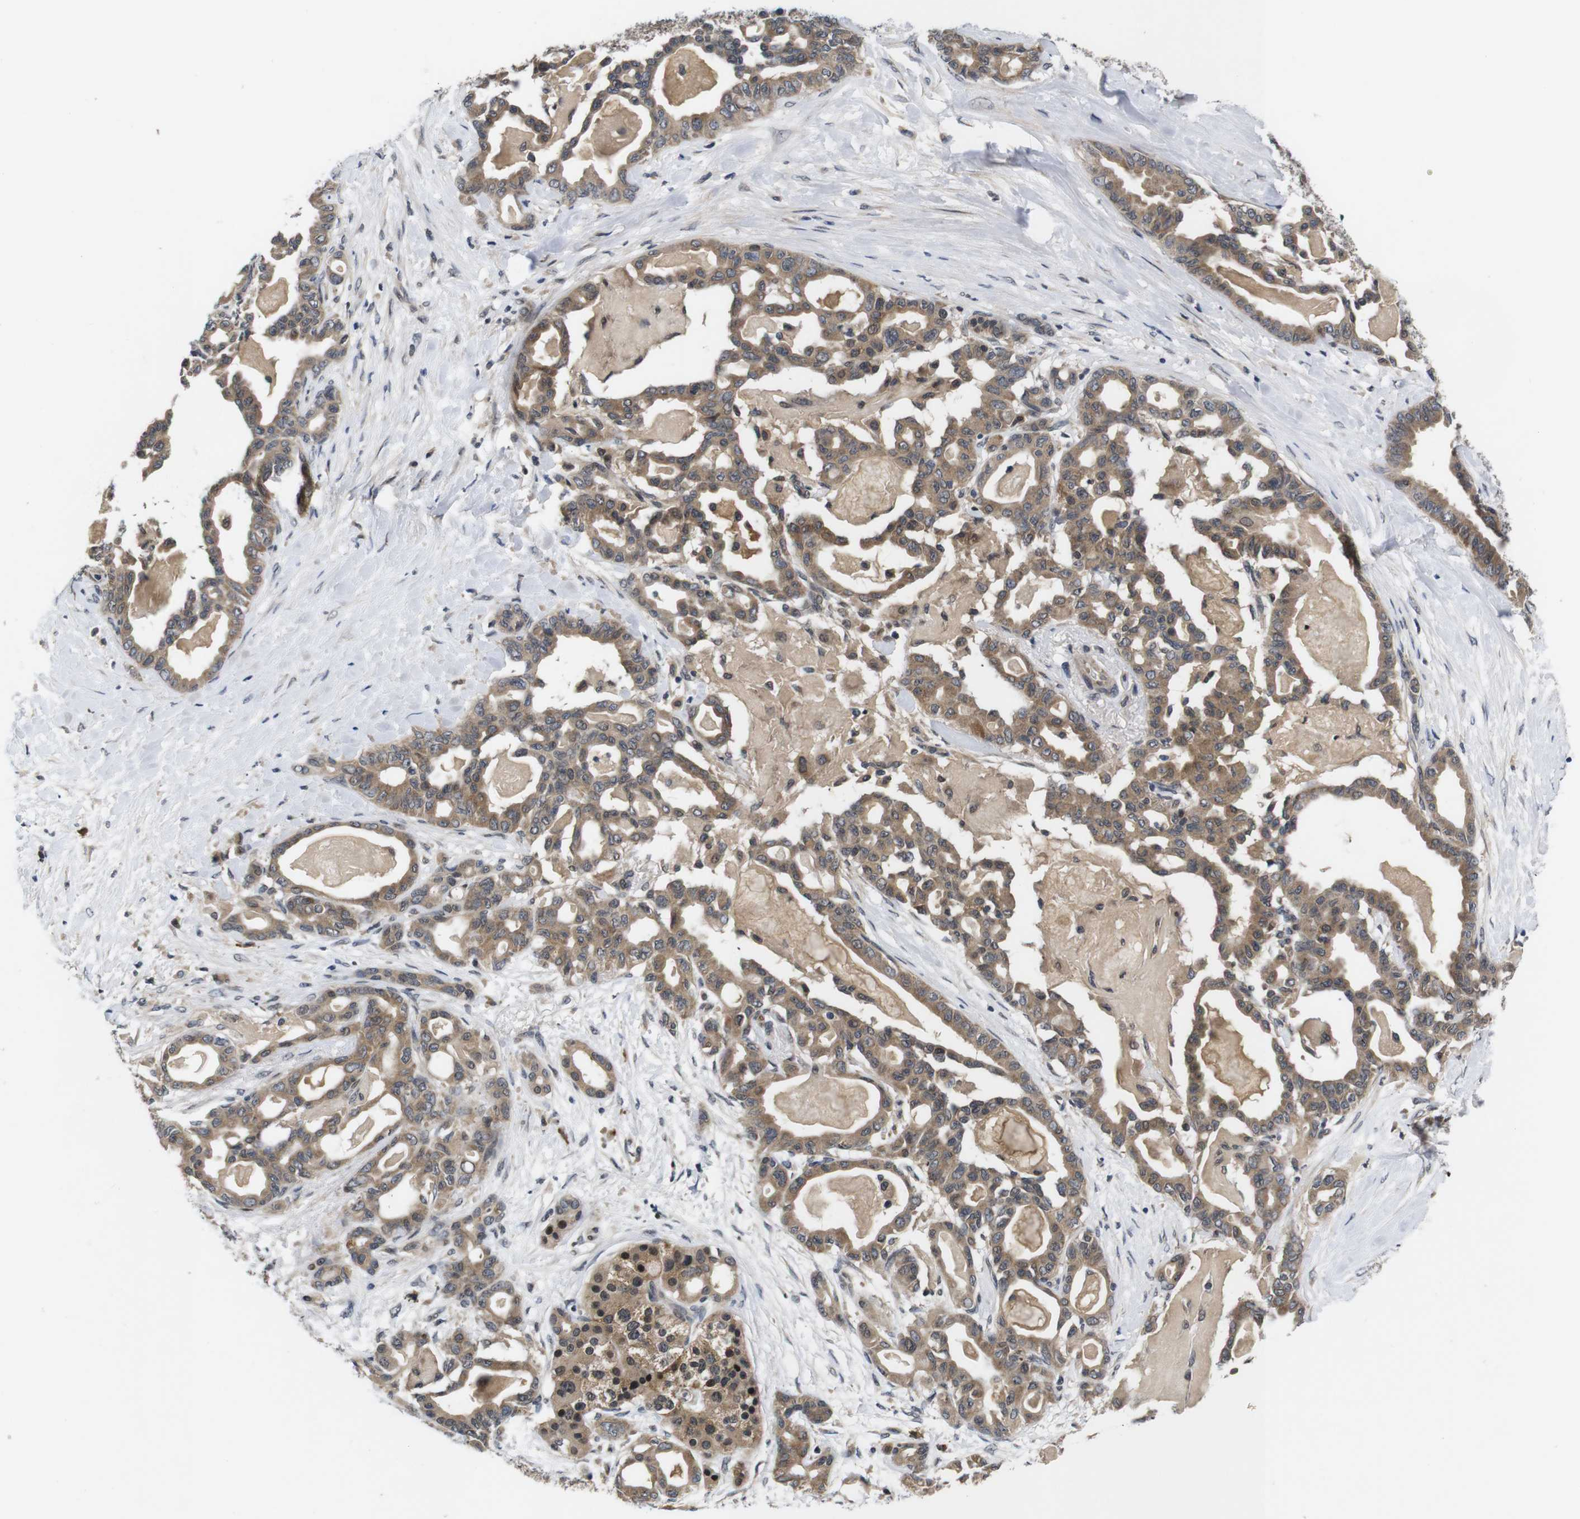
{"staining": {"intensity": "moderate", "quantity": ">75%", "location": "cytoplasmic/membranous"}, "tissue": "pancreatic cancer", "cell_type": "Tumor cells", "image_type": "cancer", "snomed": [{"axis": "morphology", "description": "Adenocarcinoma, NOS"}, {"axis": "topography", "description": "Pancreas"}], "caption": "IHC (DAB (3,3'-diaminobenzidine)) staining of pancreatic cancer demonstrates moderate cytoplasmic/membranous protein staining in approximately >75% of tumor cells.", "gene": "ZBTB46", "patient": {"sex": "male", "age": 63}}